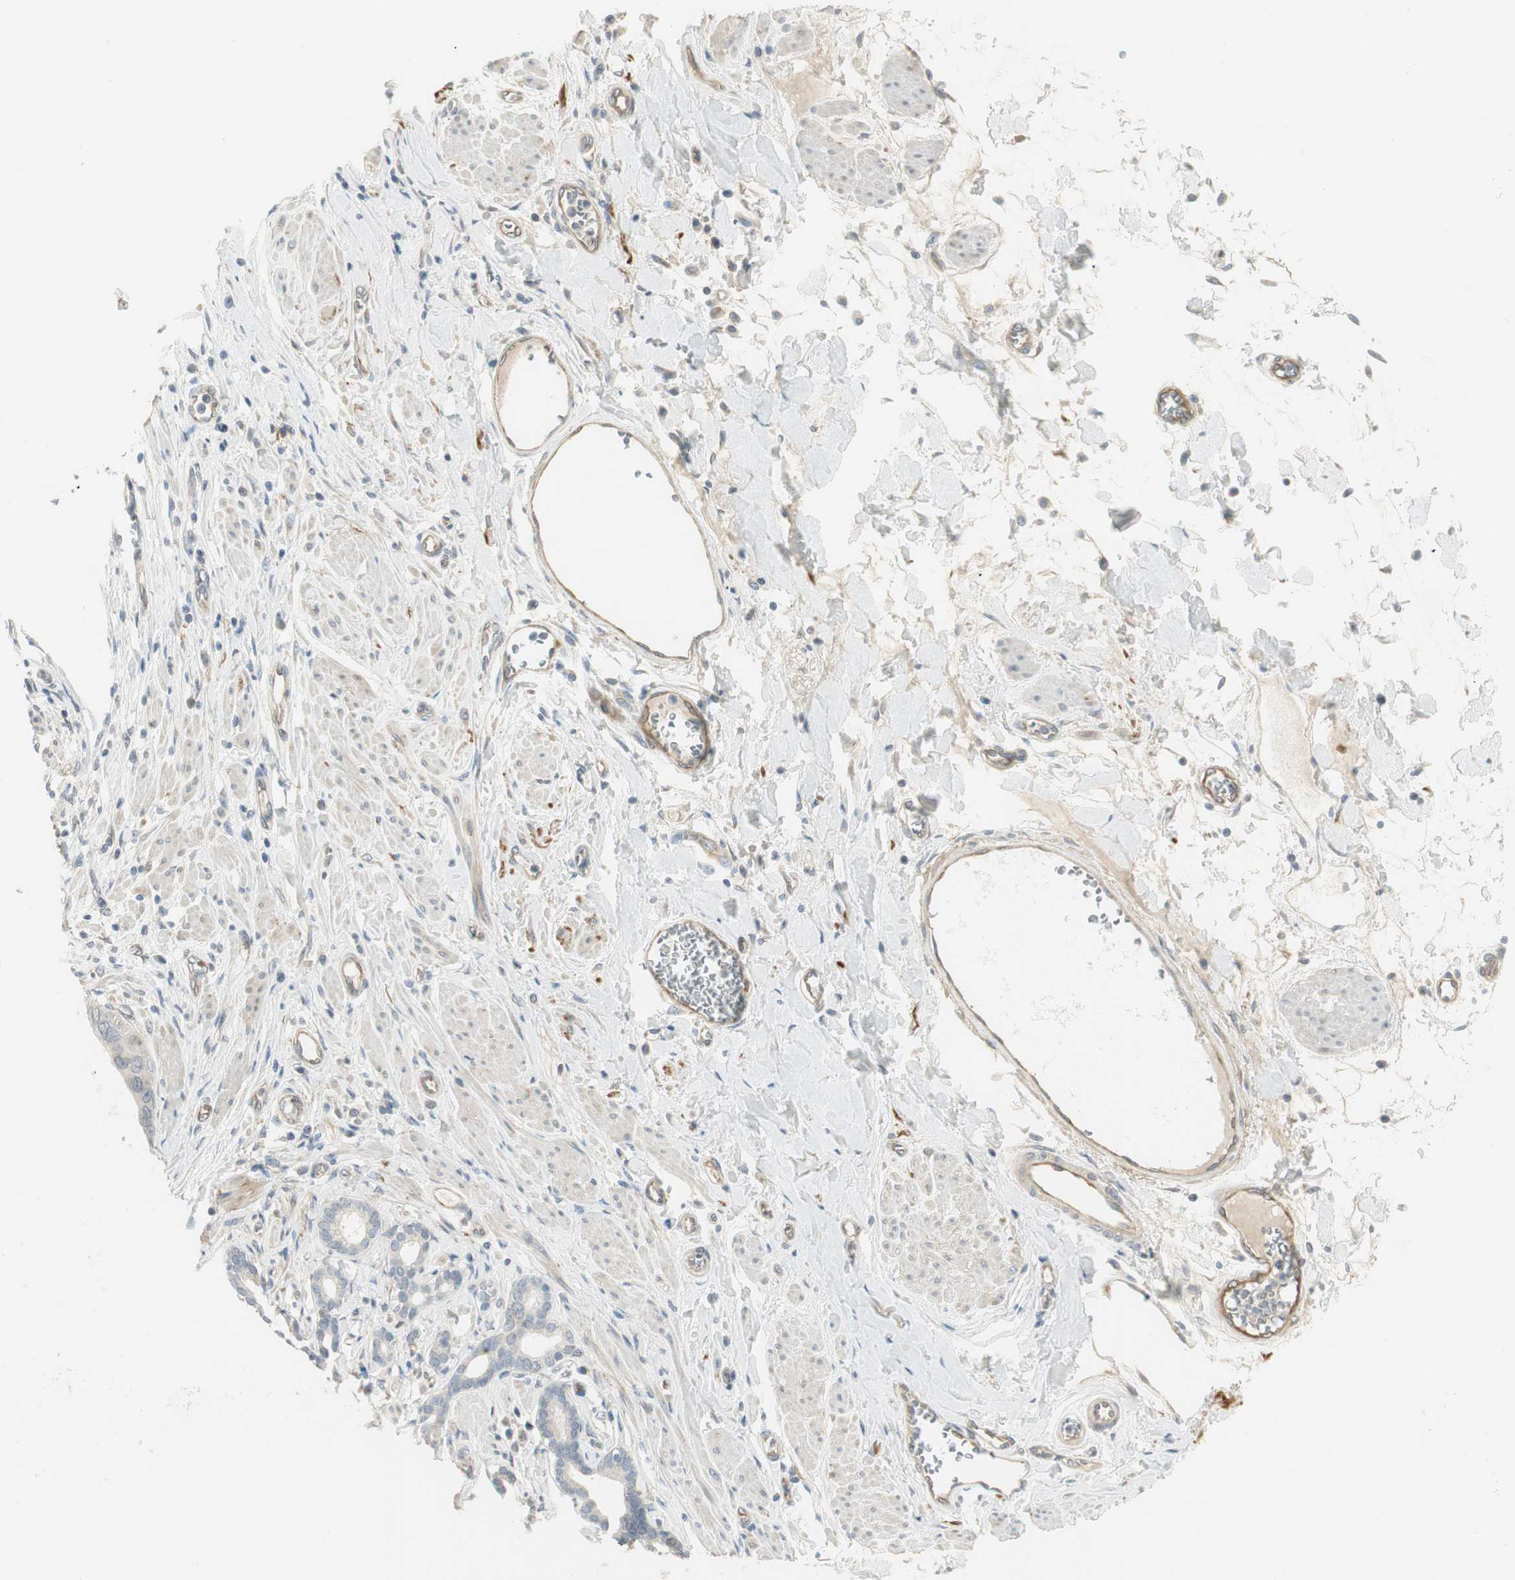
{"staining": {"intensity": "weak", "quantity": "<25%", "location": "nuclear"}, "tissue": "pancreatic cancer", "cell_type": "Tumor cells", "image_type": "cancer", "snomed": [{"axis": "morphology", "description": "Normal tissue, NOS"}, {"axis": "topography", "description": "Lymph node"}], "caption": "Pancreatic cancer stained for a protein using immunohistochemistry (IHC) reveals no expression tumor cells.", "gene": "STON1-GTF2A1L", "patient": {"sex": "male", "age": 50}}